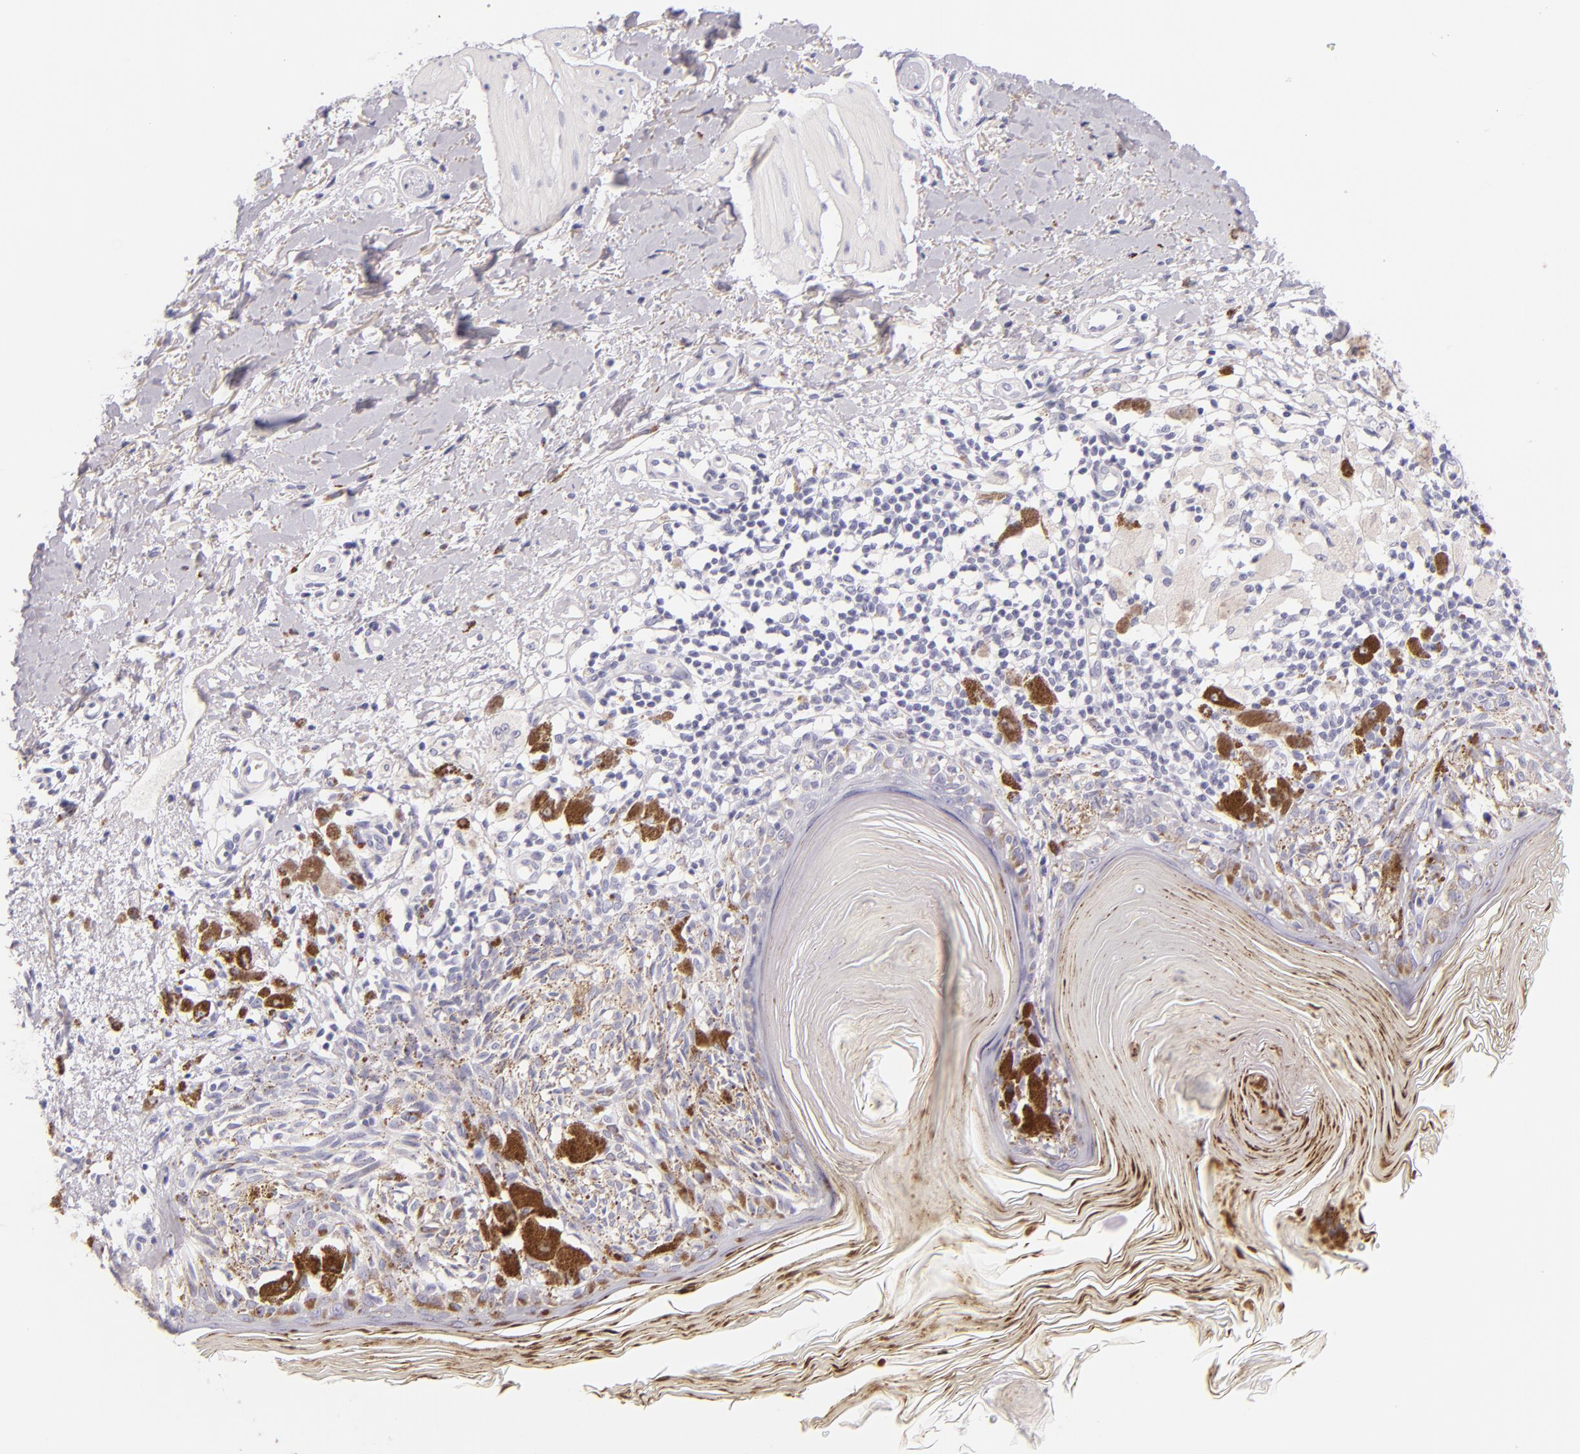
{"staining": {"intensity": "negative", "quantity": "none", "location": "none"}, "tissue": "melanoma", "cell_type": "Tumor cells", "image_type": "cancer", "snomed": [{"axis": "morphology", "description": "Malignant melanoma, NOS"}, {"axis": "topography", "description": "Skin"}], "caption": "The IHC histopathology image has no significant positivity in tumor cells of malignant melanoma tissue.", "gene": "INA", "patient": {"sex": "male", "age": 88}}